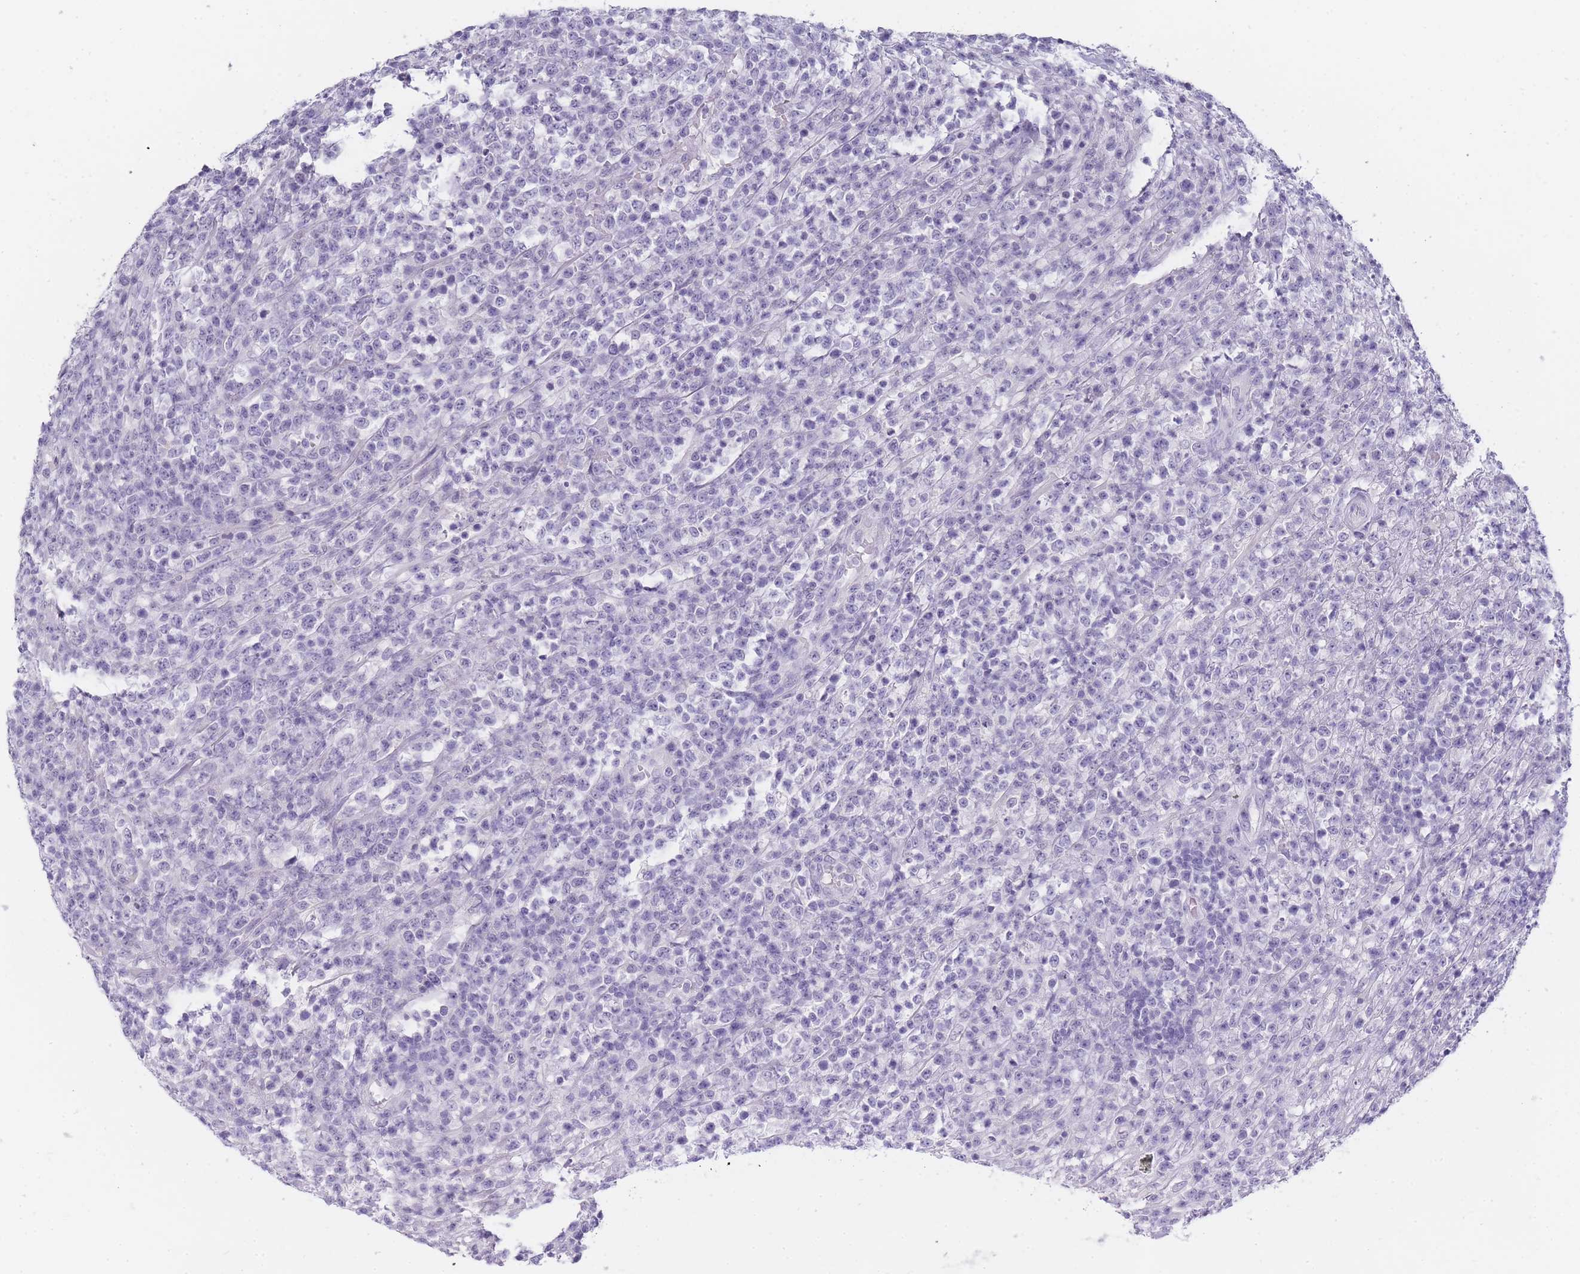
{"staining": {"intensity": "negative", "quantity": "none", "location": "none"}, "tissue": "lymphoma", "cell_type": "Tumor cells", "image_type": "cancer", "snomed": [{"axis": "morphology", "description": "Malignant lymphoma, non-Hodgkin's type, High grade"}, {"axis": "topography", "description": "Colon"}], "caption": "A high-resolution photomicrograph shows immunohistochemistry (IHC) staining of malignant lymphoma, non-Hodgkin's type (high-grade), which exhibits no significant positivity in tumor cells.", "gene": "INS", "patient": {"sex": "female", "age": 53}}